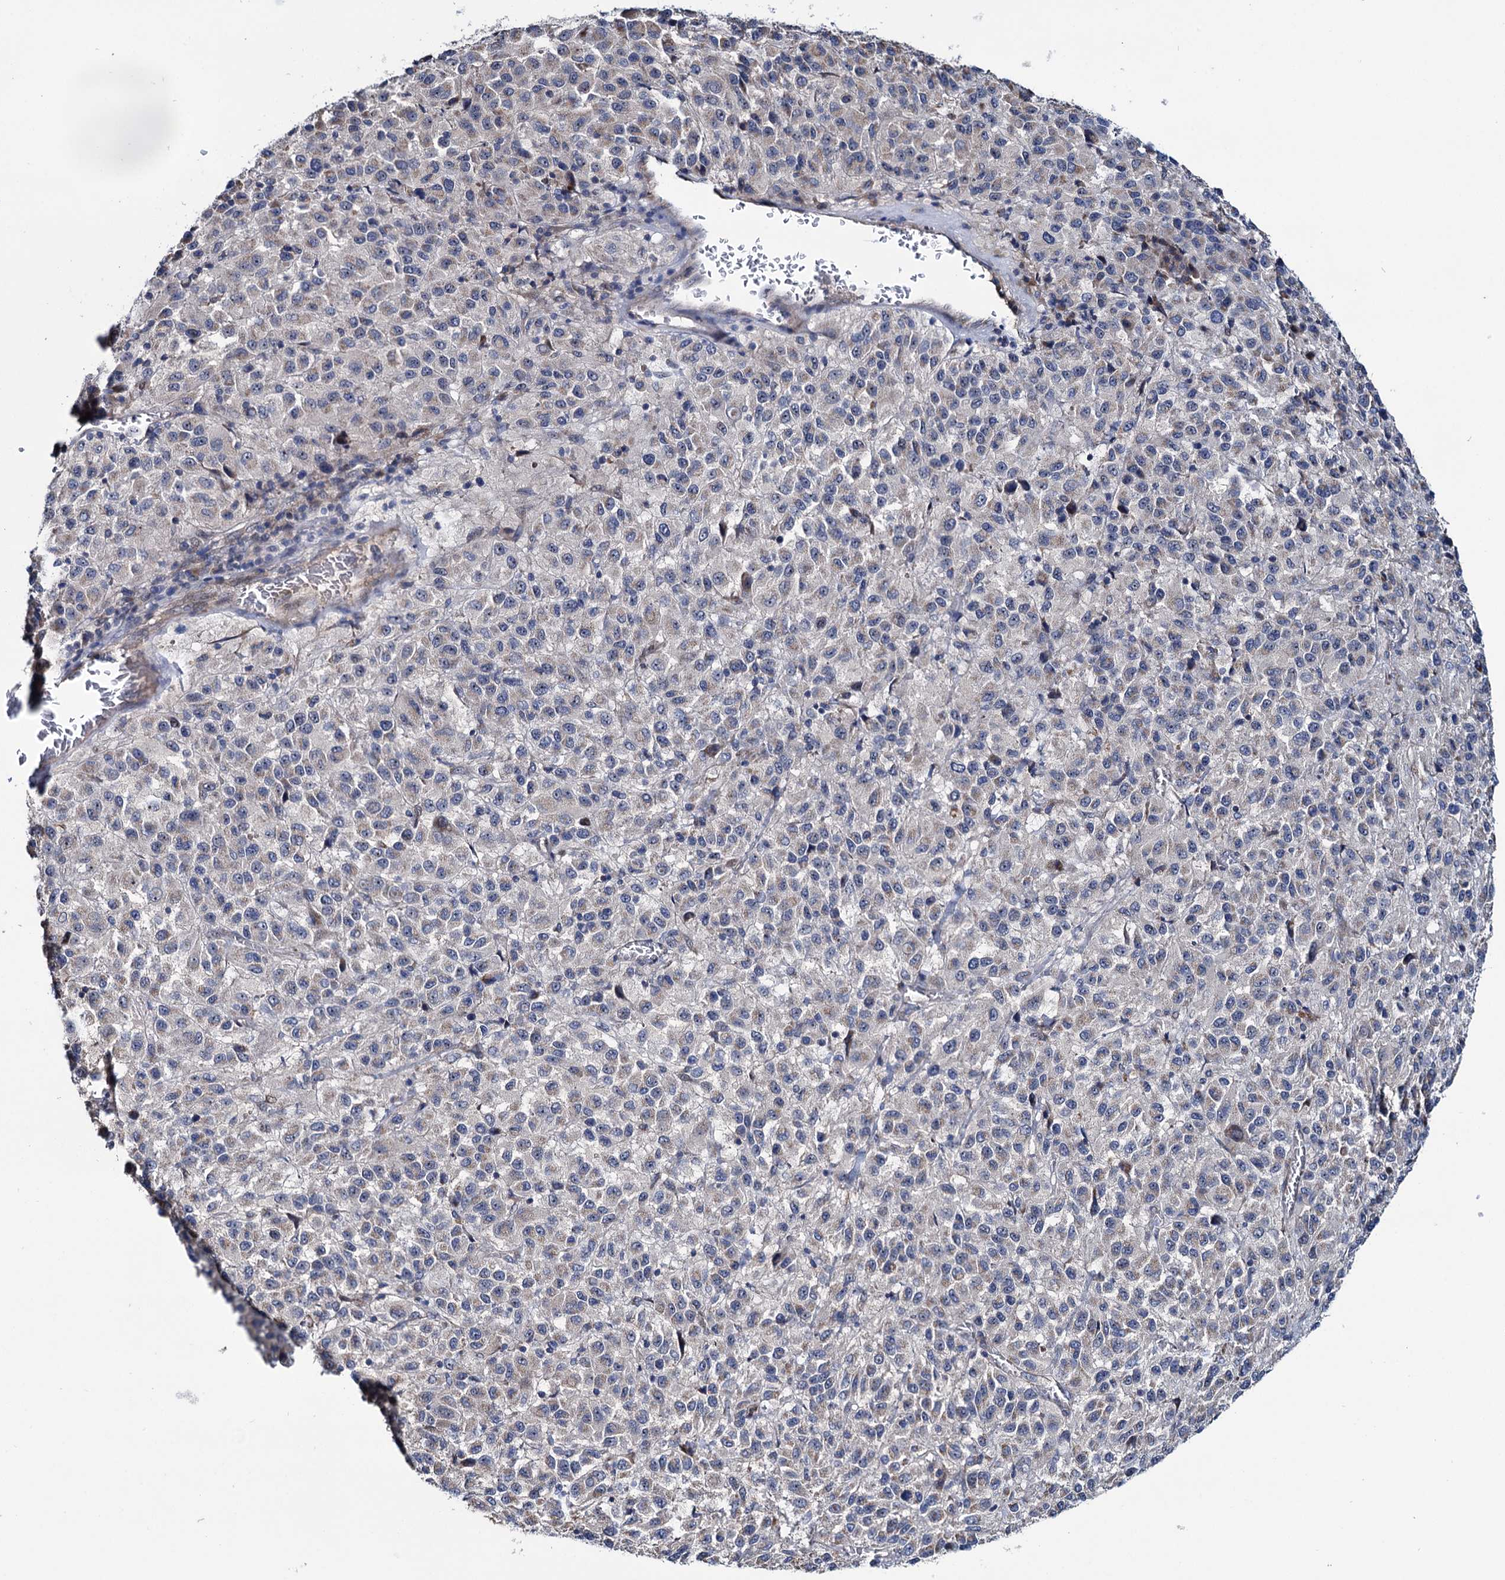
{"staining": {"intensity": "negative", "quantity": "none", "location": "none"}, "tissue": "melanoma", "cell_type": "Tumor cells", "image_type": "cancer", "snomed": [{"axis": "morphology", "description": "Malignant melanoma, Metastatic site"}, {"axis": "topography", "description": "Lung"}], "caption": "Protein analysis of malignant melanoma (metastatic site) reveals no significant expression in tumor cells. (DAB immunohistochemistry with hematoxylin counter stain).", "gene": "EYA4", "patient": {"sex": "male", "age": 64}}